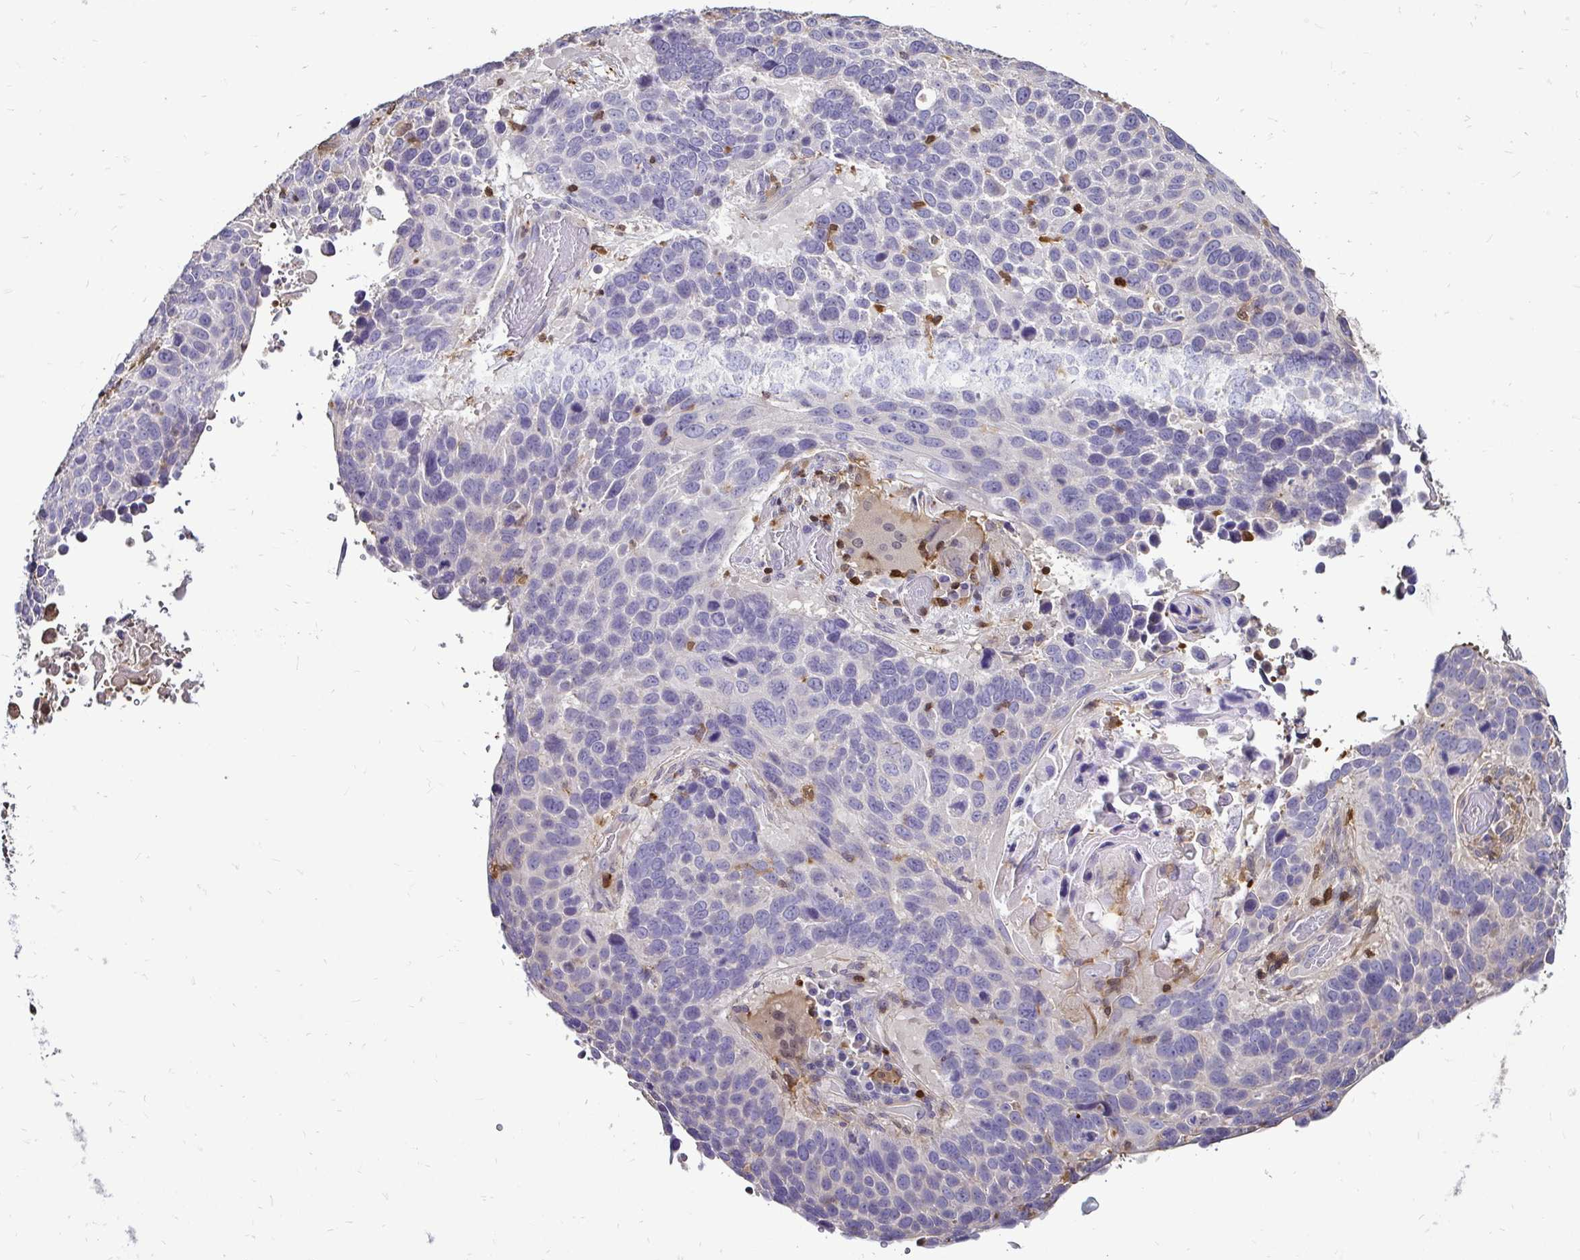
{"staining": {"intensity": "negative", "quantity": "none", "location": "none"}, "tissue": "lung cancer", "cell_type": "Tumor cells", "image_type": "cancer", "snomed": [{"axis": "morphology", "description": "Squamous cell carcinoma, NOS"}, {"axis": "topography", "description": "Lung"}], "caption": "Micrograph shows no significant protein positivity in tumor cells of lung cancer.", "gene": "ZFP1", "patient": {"sex": "male", "age": 68}}